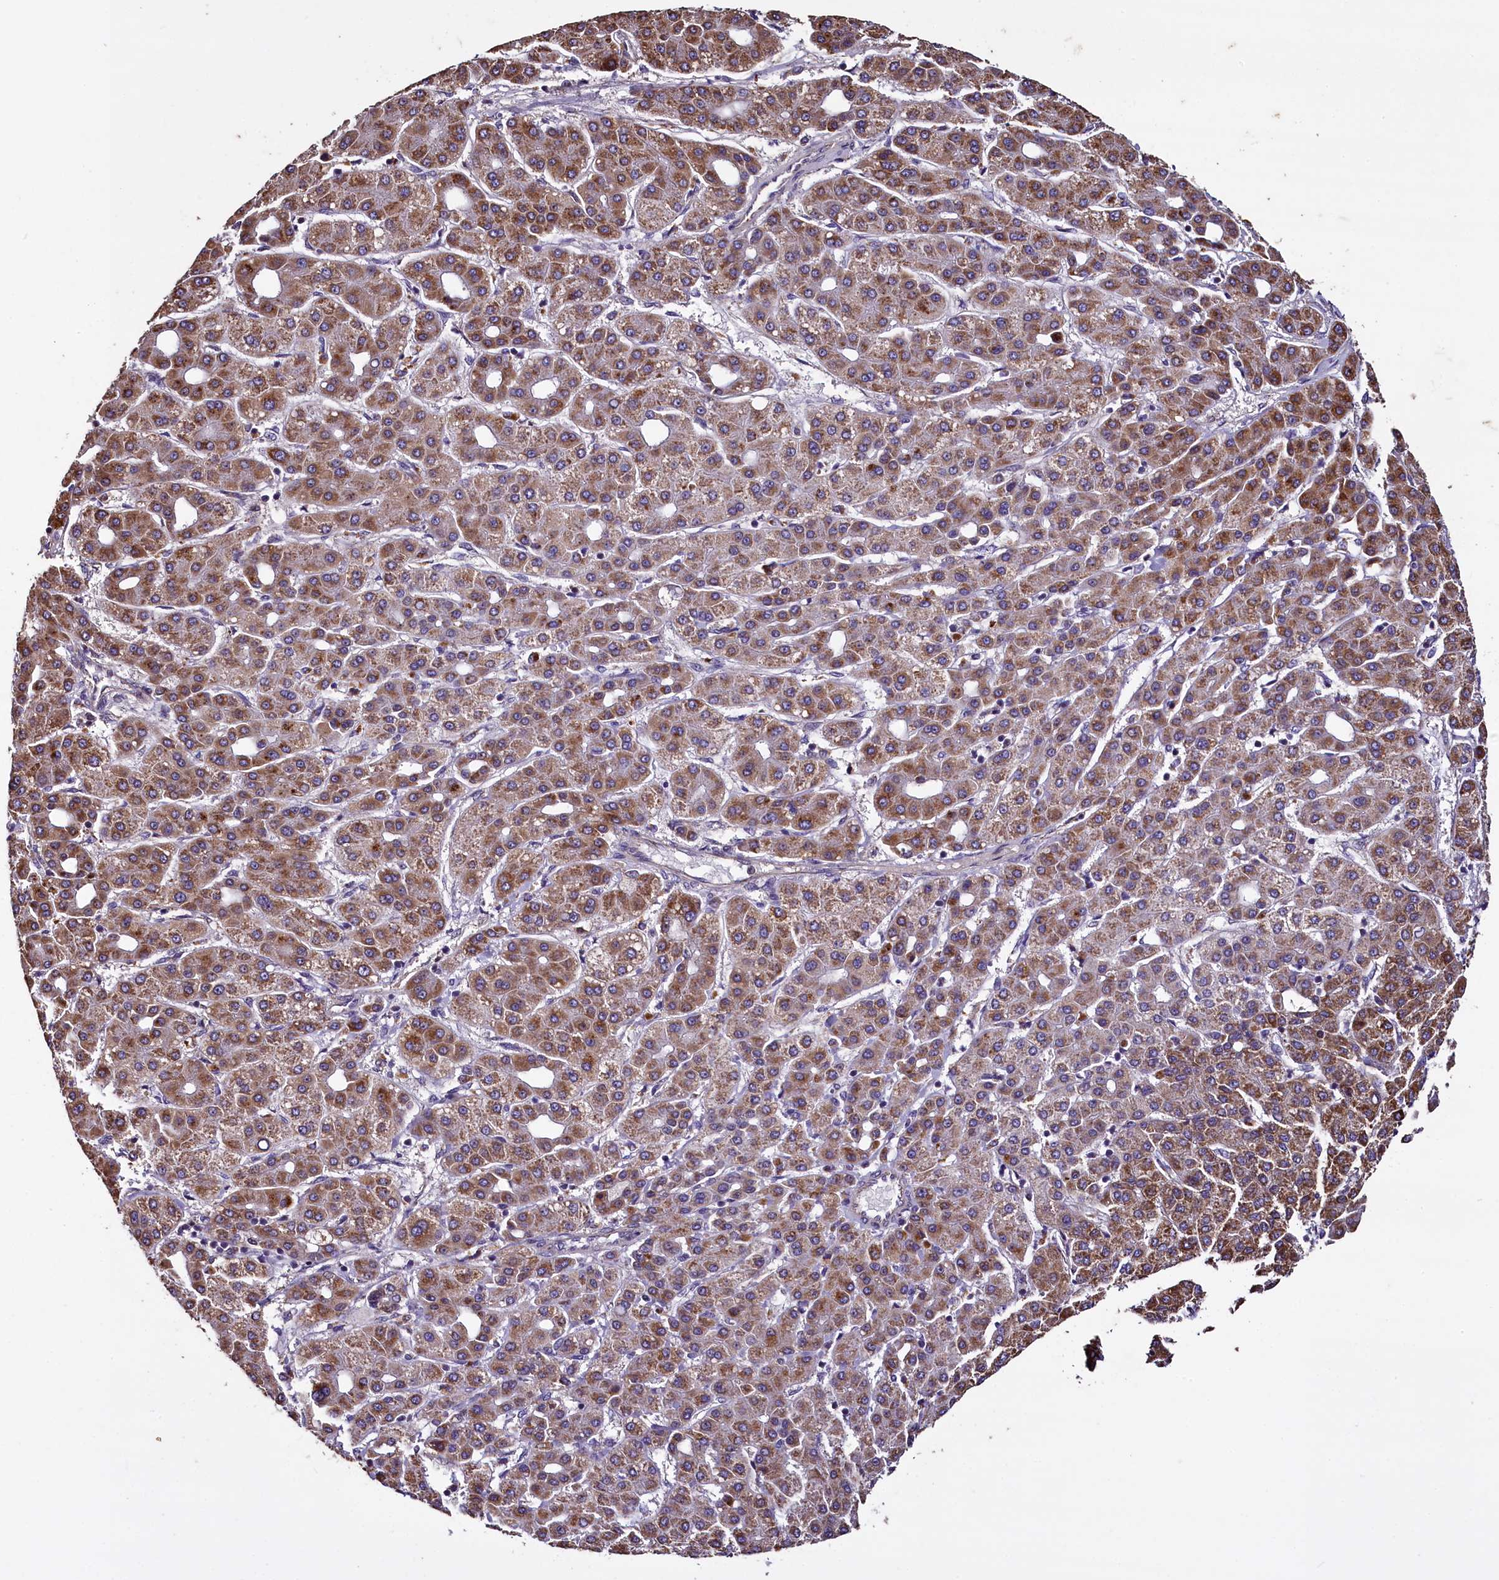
{"staining": {"intensity": "moderate", "quantity": ">75%", "location": "cytoplasmic/membranous"}, "tissue": "liver cancer", "cell_type": "Tumor cells", "image_type": "cancer", "snomed": [{"axis": "morphology", "description": "Carcinoma, Hepatocellular, NOS"}, {"axis": "topography", "description": "Liver"}], "caption": "An image of human liver cancer stained for a protein demonstrates moderate cytoplasmic/membranous brown staining in tumor cells.", "gene": "COQ9", "patient": {"sex": "male", "age": 65}}